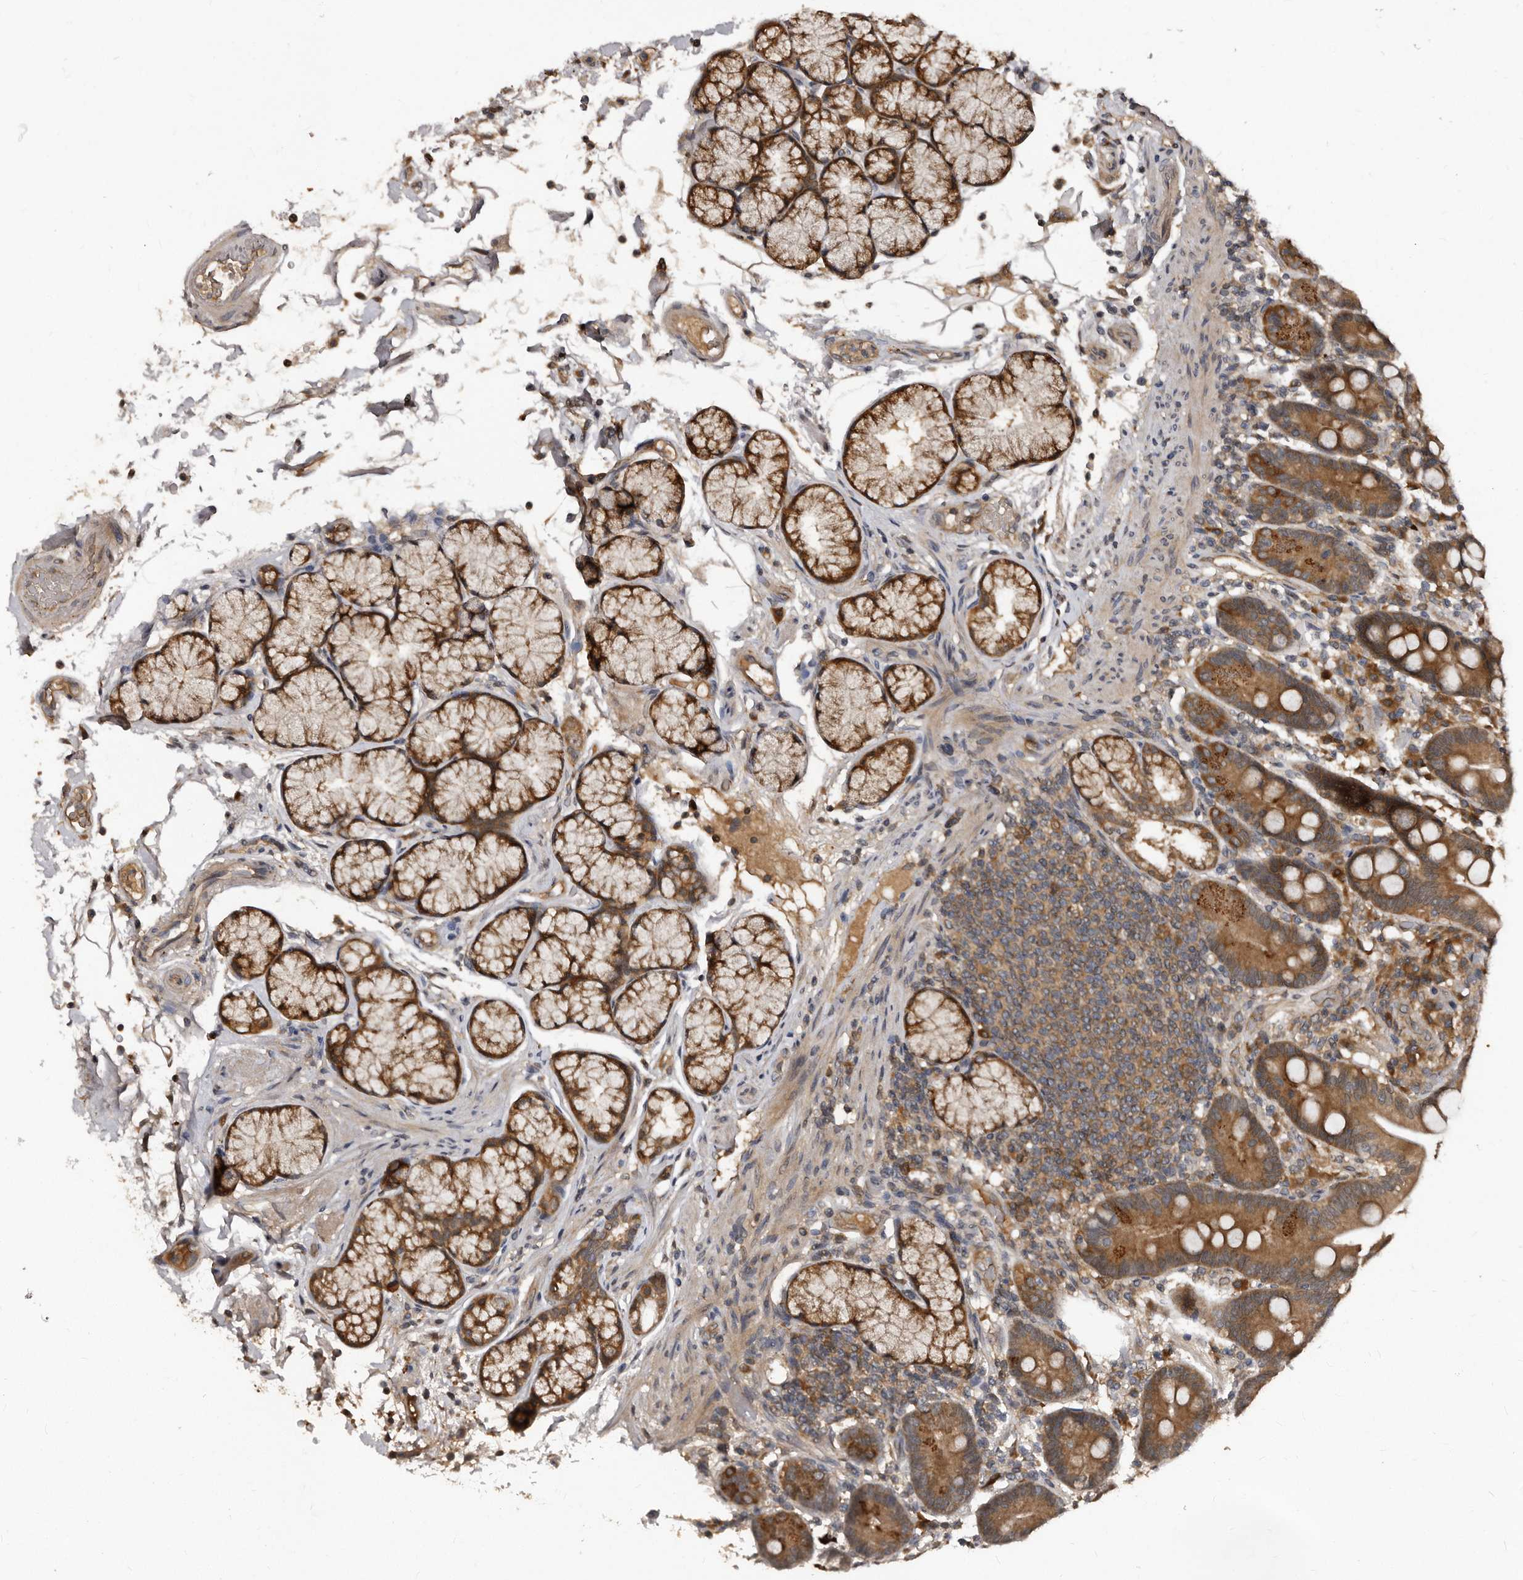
{"staining": {"intensity": "strong", "quantity": "25%-75%", "location": "cytoplasmic/membranous"}, "tissue": "duodenum", "cell_type": "Glandular cells", "image_type": "normal", "snomed": [{"axis": "morphology", "description": "Normal tissue, NOS"}, {"axis": "topography", "description": "Small intestine, NOS"}], "caption": "DAB (3,3'-diaminobenzidine) immunohistochemical staining of benign duodenum displays strong cytoplasmic/membranous protein positivity in approximately 25%-75% of glandular cells. (Stains: DAB (3,3'-diaminobenzidine) in brown, nuclei in blue, Microscopy: brightfield microscopy at high magnification).", "gene": "PMVK", "patient": {"sex": "female", "age": 71}}